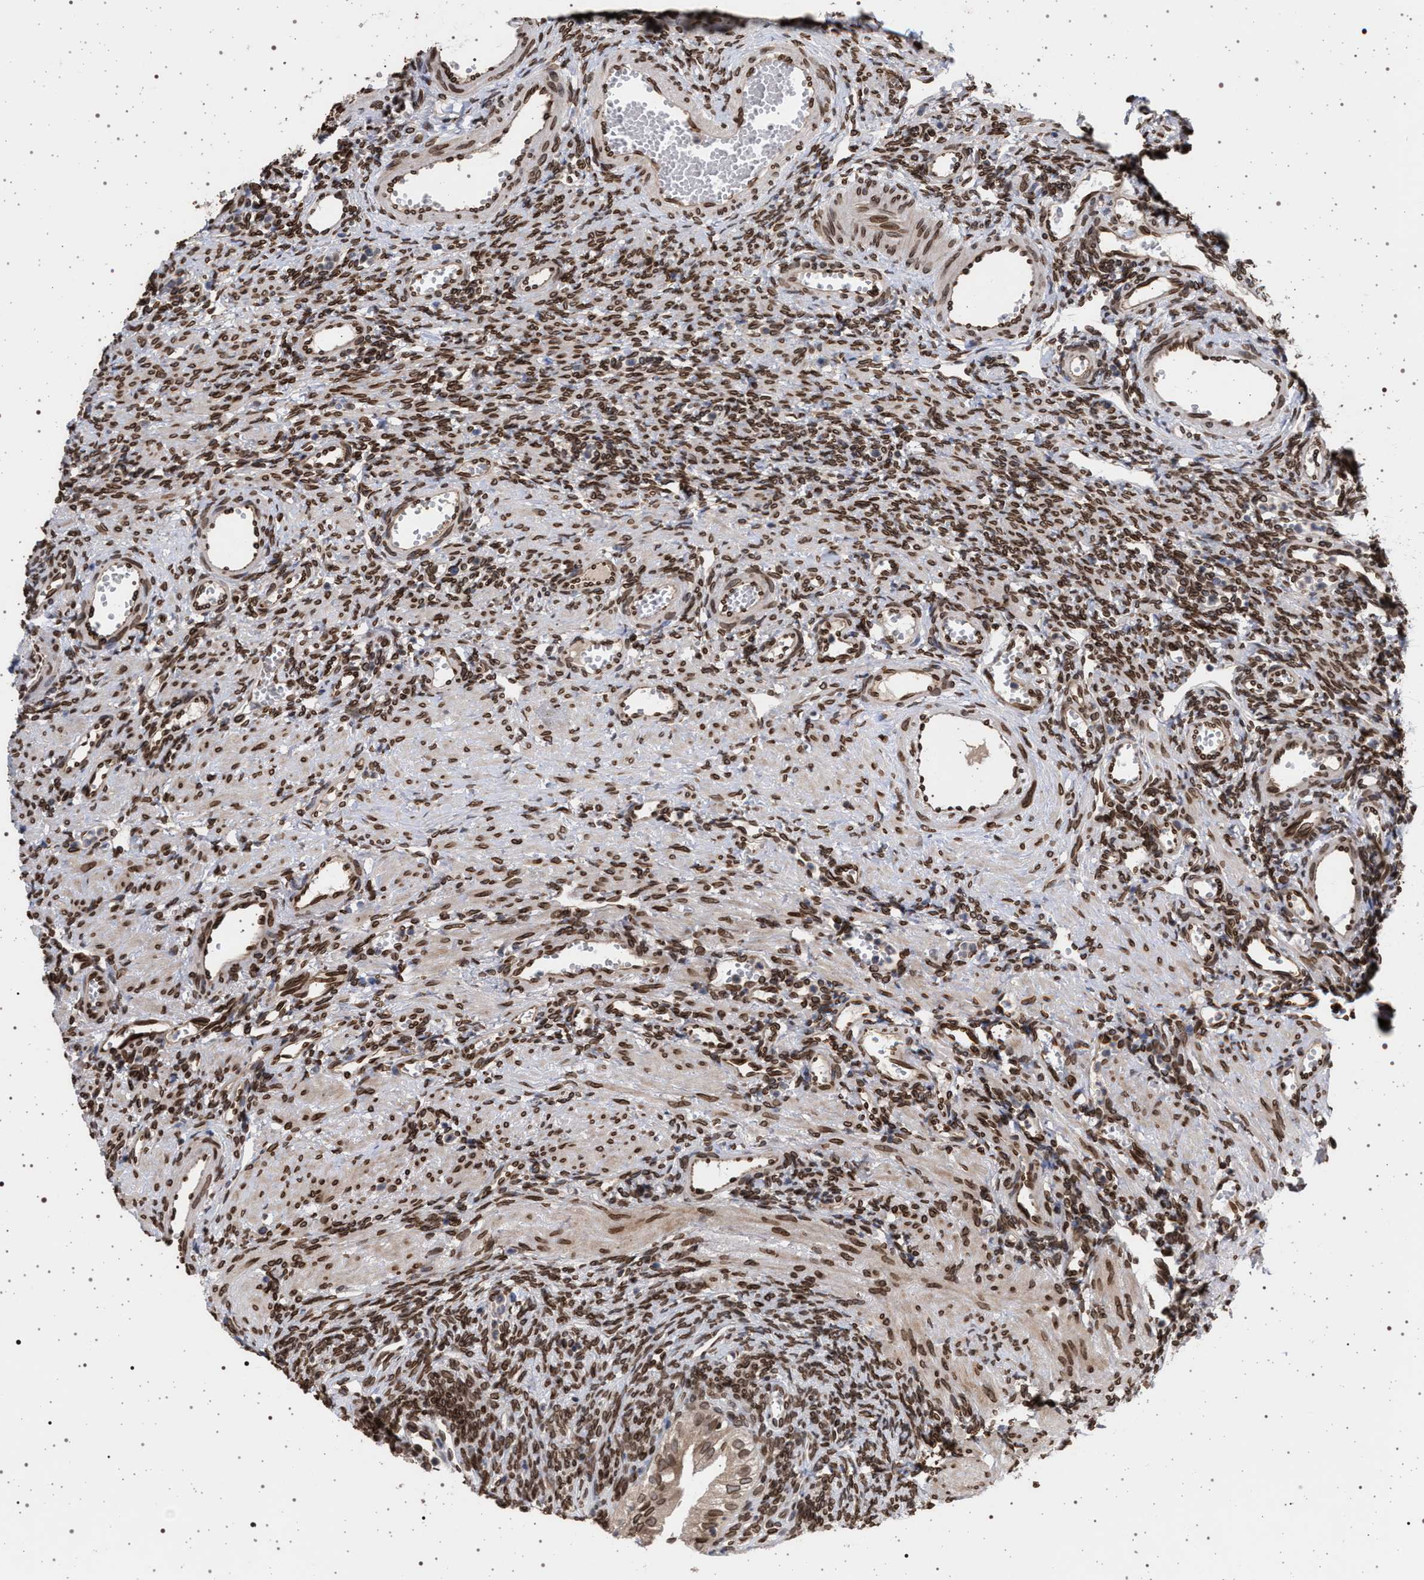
{"staining": {"intensity": "moderate", "quantity": ">75%", "location": "cytoplasmic/membranous,nuclear"}, "tissue": "ovary", "cell_type": "Follicle cells", "image_type": "normal", "snomed": [{"axis": "morphology", "description": "Normal tissue, NOS"}, {"axis": "topography", "description": "Ovary"}], "caption": "A histopathology image showing moderate cytoplasmic/membranous,nuclear positivity in about >75% of follicle cells in normal ovary, as visualized by brown immunohistochemical staining.", "gene": "ING2", "patient": {"sex": "female", "age": 33}}